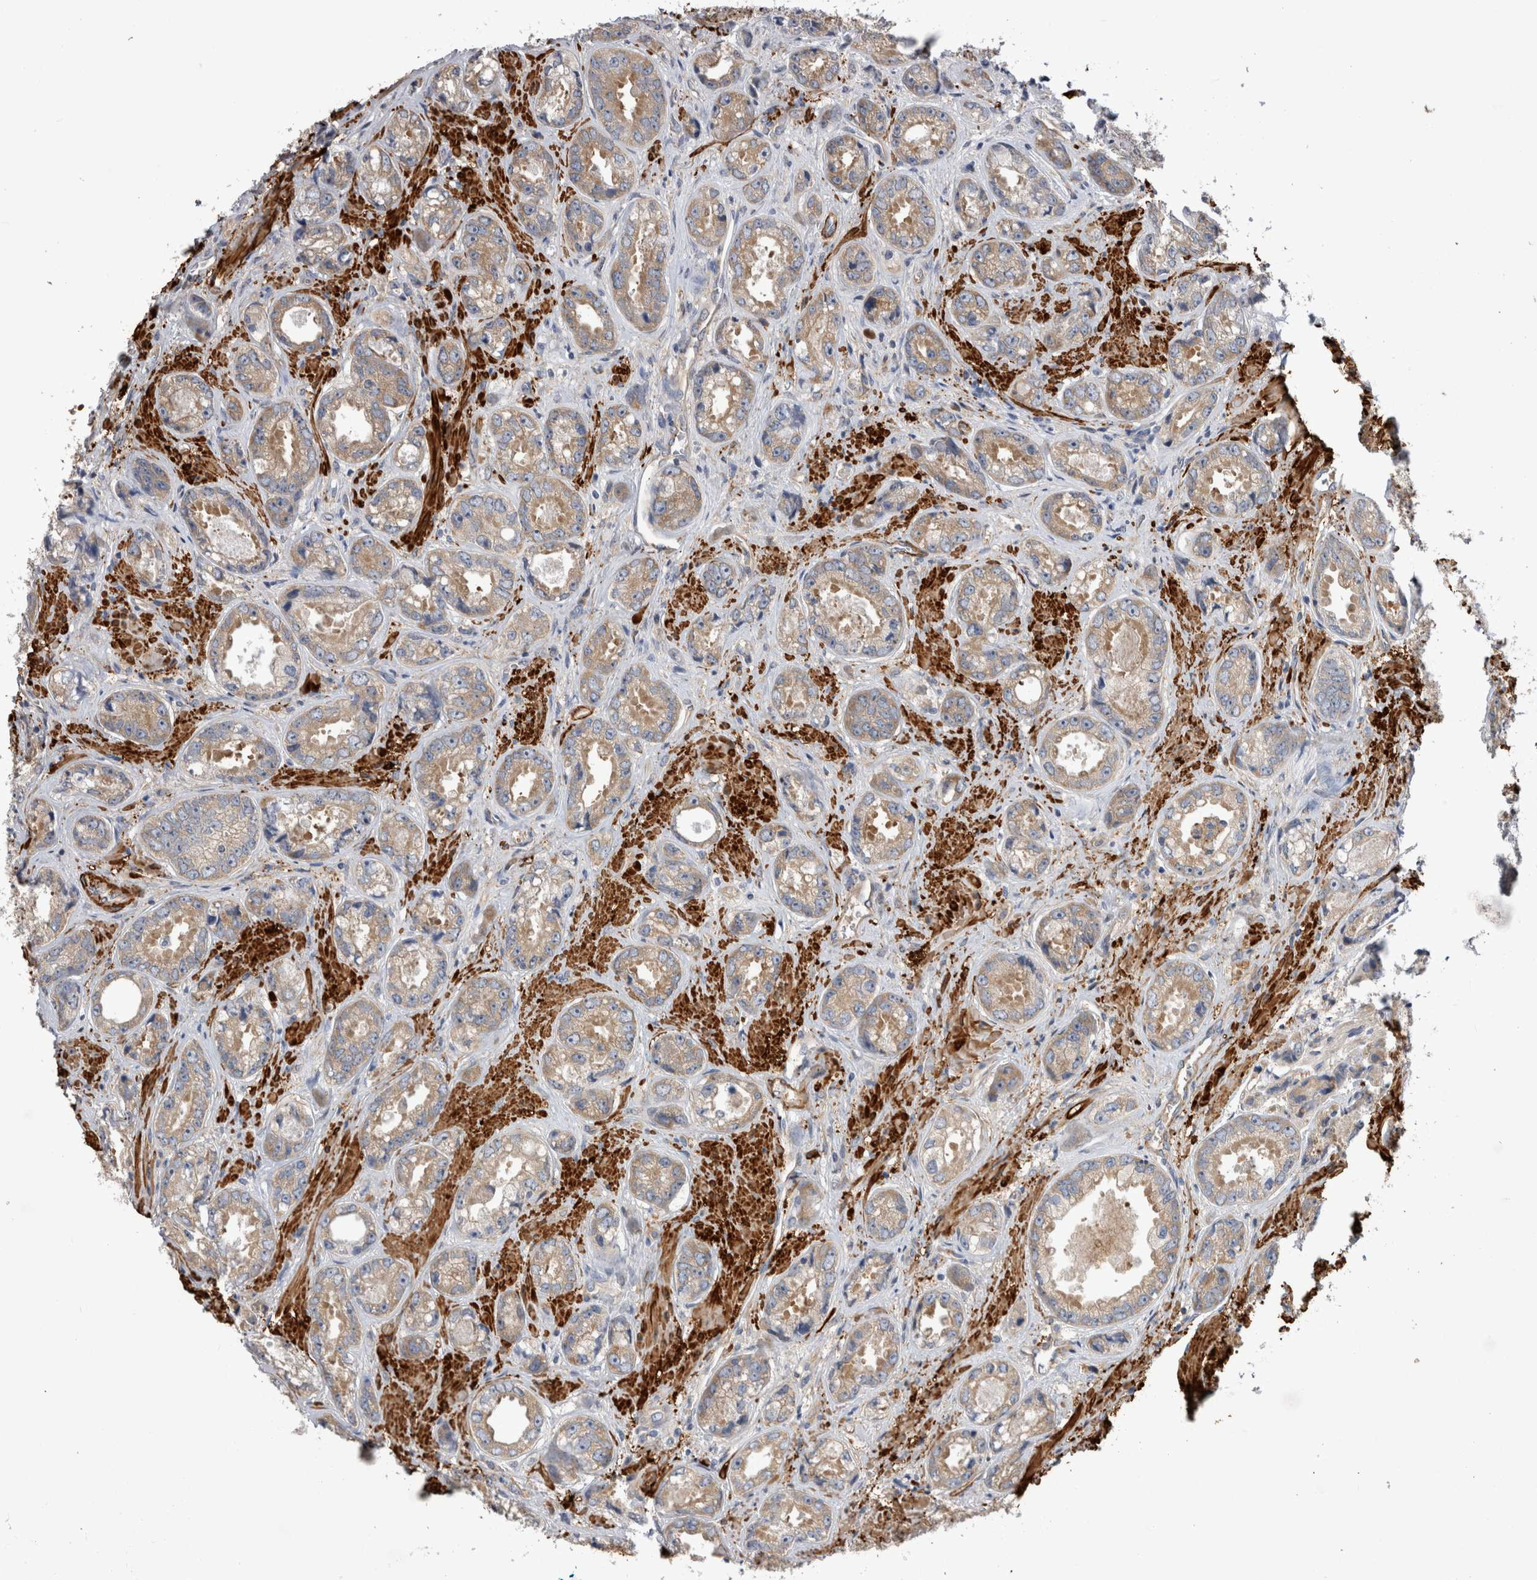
{"staining": {"intensity": "weak", "quantity": ">75%", "location": "cytoplasmic/membranous"}, "tissue": "prostate cancer", "cell_type": "Tumor cells", "image_type": "cancer", "snomed": [{"axis": "morphology", "description": "Adenocarcinoma, High grade"}, {"axis": "topography", "description": "Prostate"}], "caption": "Protein staining shows weak cytoplasmic/membranous expression in about >75% of tumor cells in prostate cancer (high-grade adenocarcinoma). The staining is performed using DAB (3,3'-diaminobenzidine) brown chromogen to label protein expression. The nuclei are counter-stained blue using hematoxylin.", "gene": "EPRS1", "patient": {"sex": "male", "age": 61}}